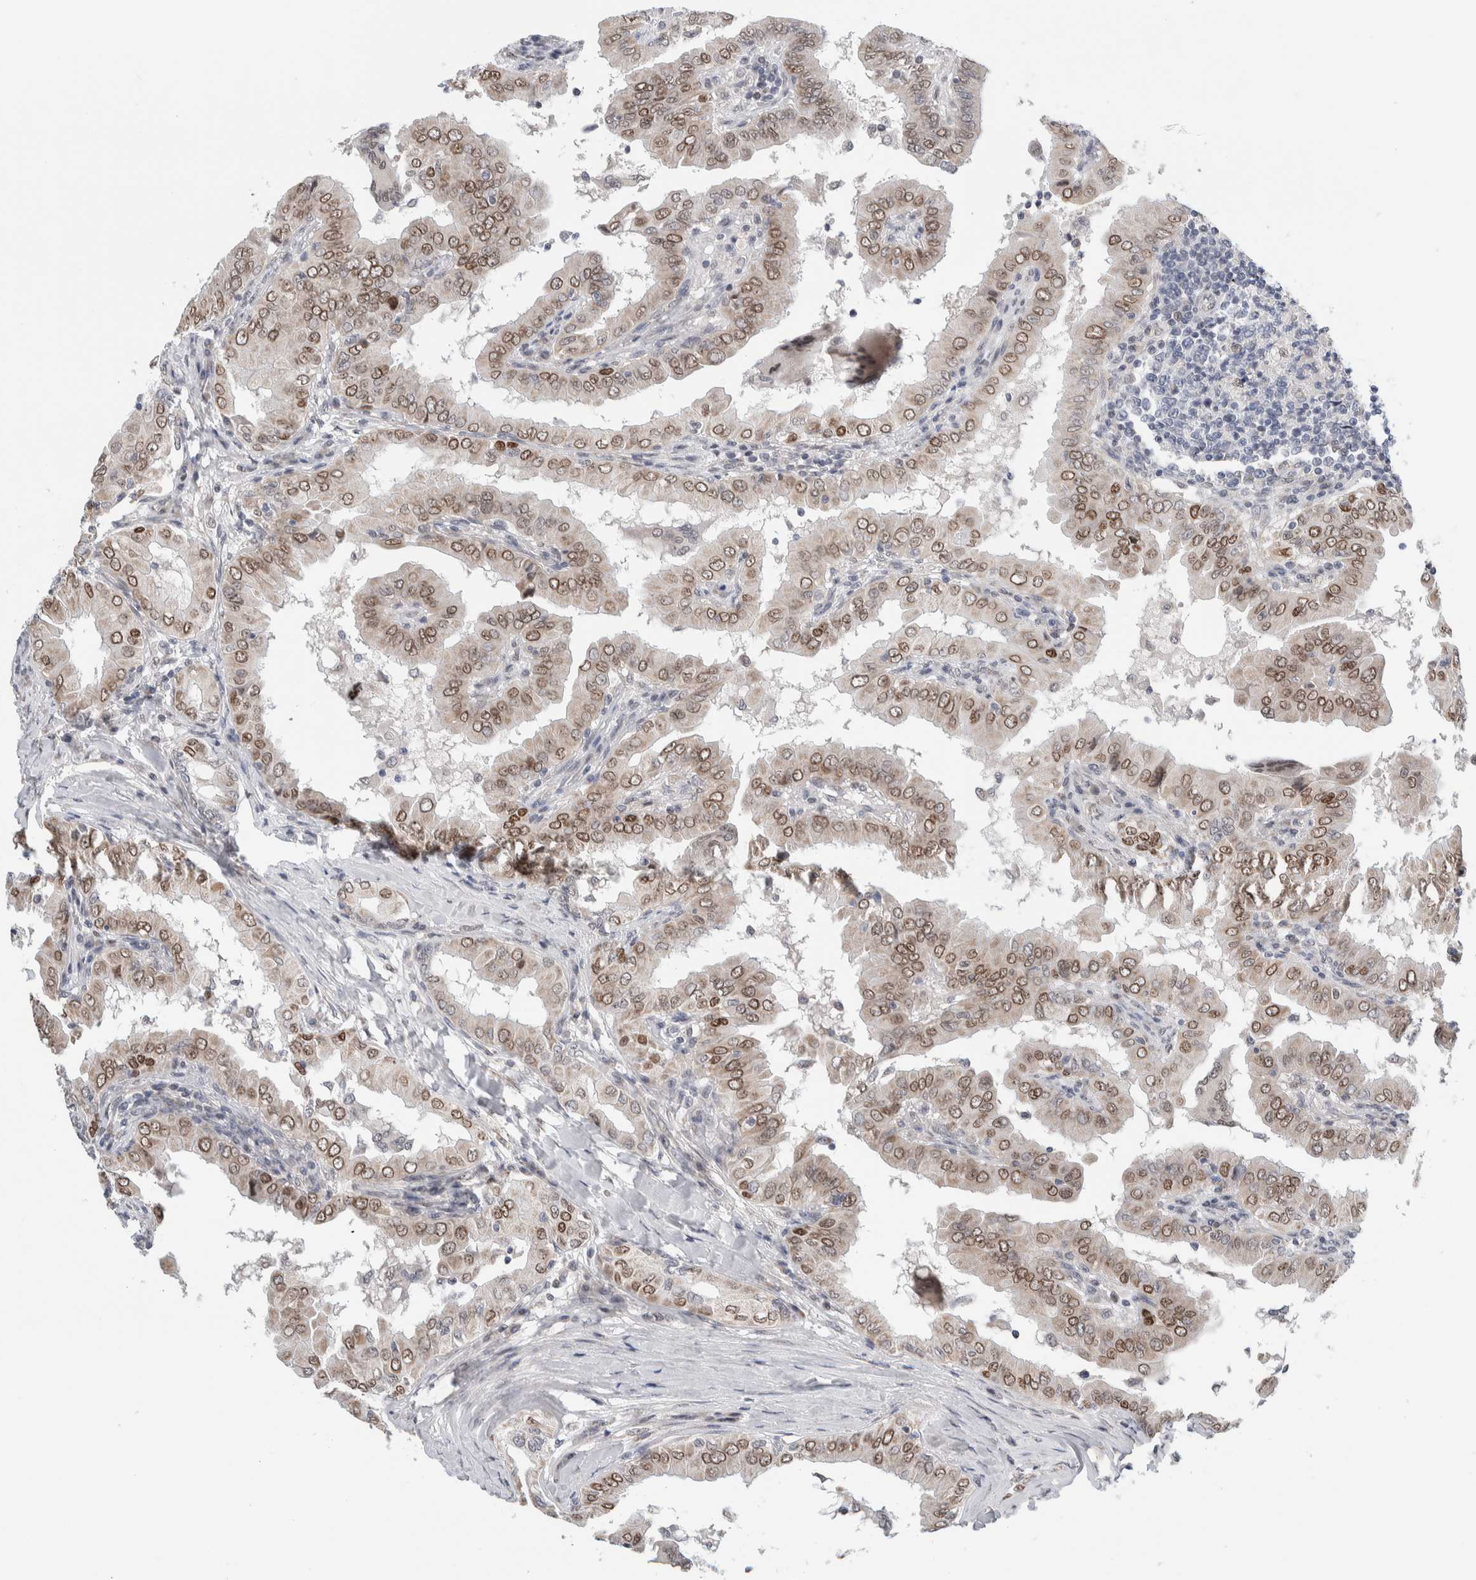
{"staining": {"intensity": "moderate", "quantity": ">75%", "location": "nuclear"}, "tissue": "thyroid cancer", "cell_type": "Tumor cells", "image_type": "cancer", "snomed": [{"axis": "morphology", "description": "Papillary adenocarcinoma, NOS"}, {"axis": "topography", "description": "Thyroid gland"}], "caption": "A photomicrograph showing moderate nuclear staining in approximately >75% of tumor cells in thyroid papillary adenocarcinoma, as visualized by brown immunohistochemical staining.", "gene": "NEUROD1", "patient": {"sex": "male", "age": 33}}